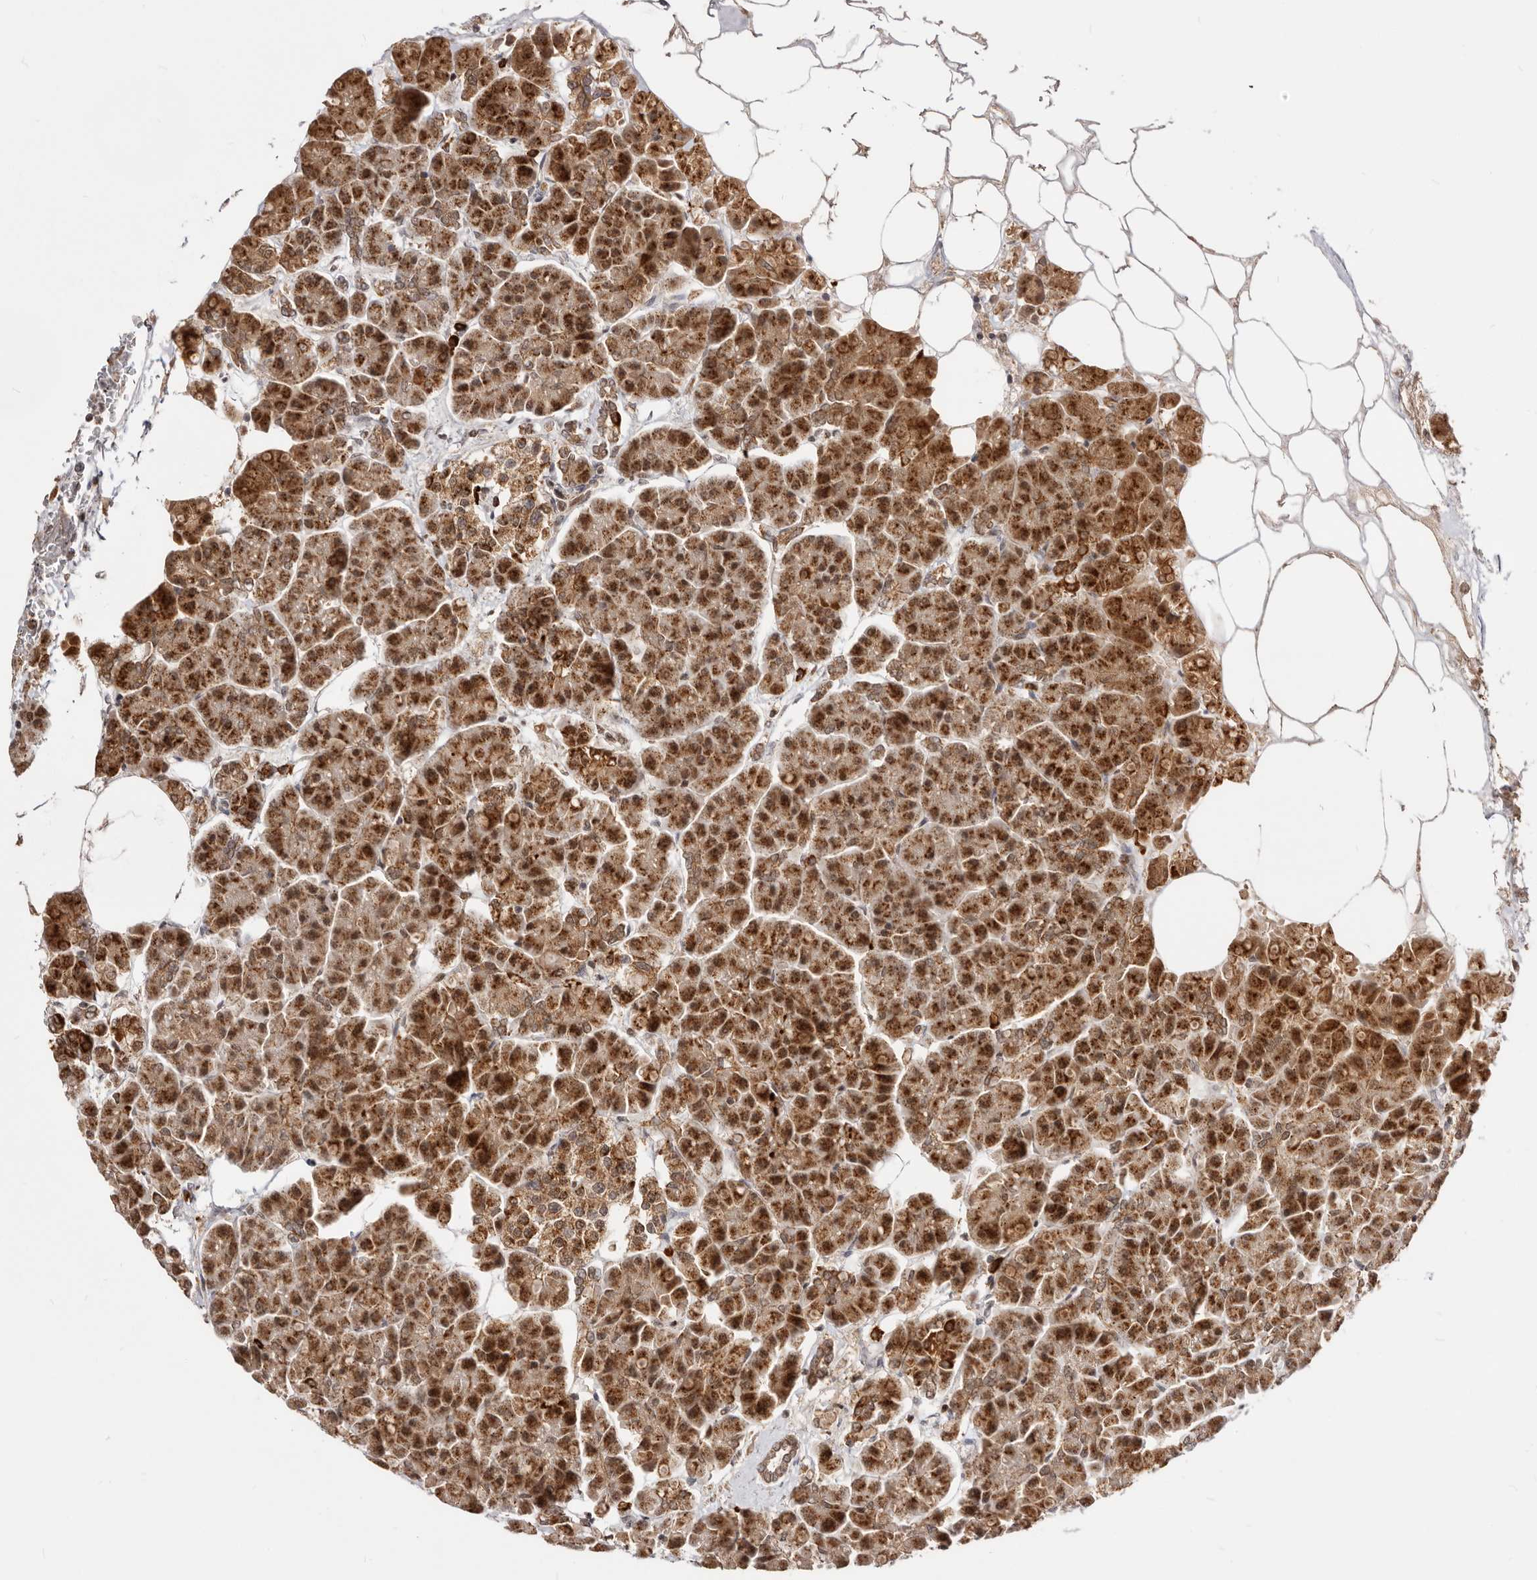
{"staining": {"intensity": "strong", "quantity": ">75%", "location": "cytoplasmic/membranous,nuclear"}, "tissue": "pancreas", "cell_type": "Exocrine glandular cells", "image_type": "normal", "snomed": [{"axis": "morphology", "description": "Normal tissue, NOS"}, {"axis": "topography", "description": "Pancreas"}], "caption": "Protein staining displays strong cytoplasmic/membranous,nuclear expression in about >75% of exocrine glandular cells in normal pancreas.", "gene": "SEC14L1", "patient": {"sex": "female", "age": 70}}